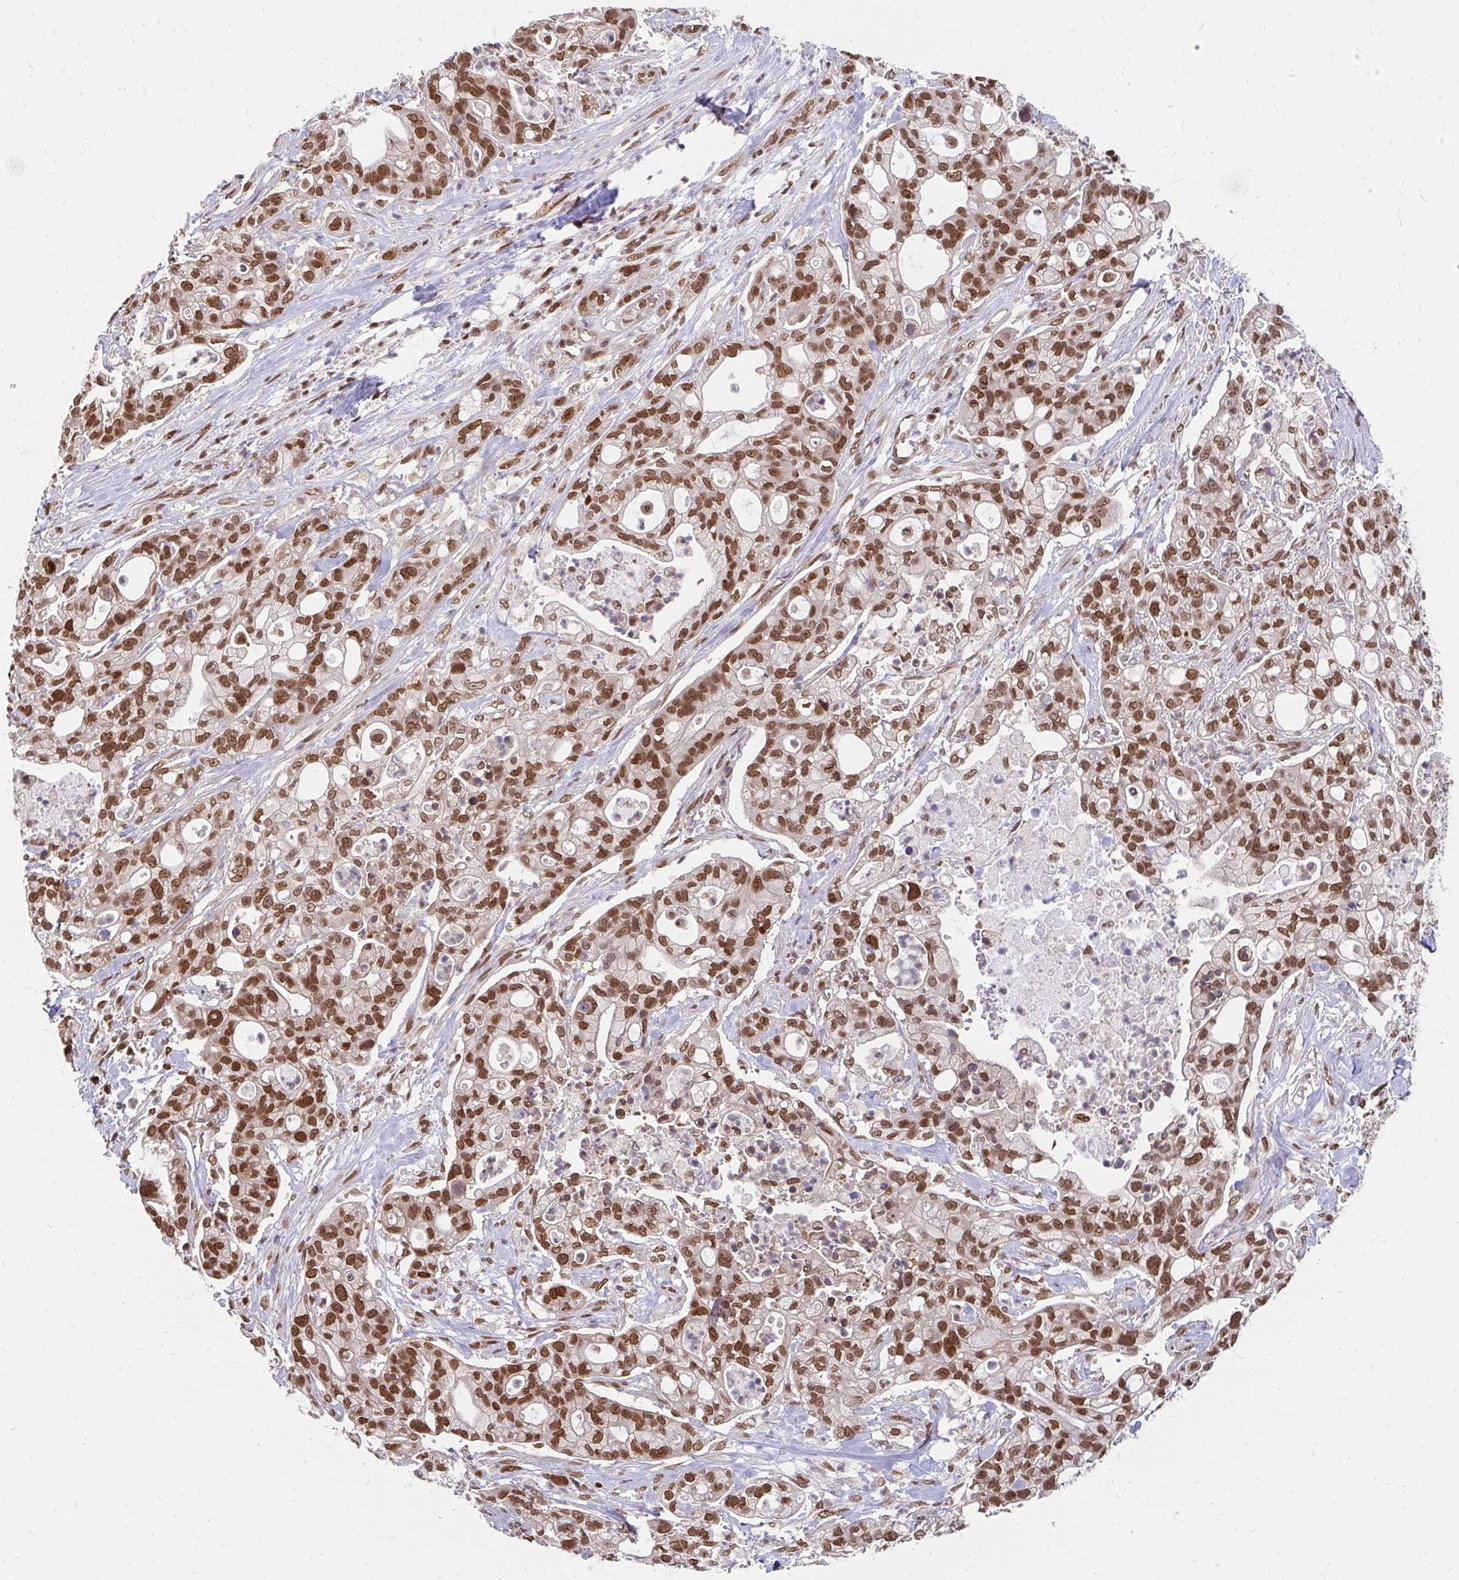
{"staining": {"intensity": "moderate", "quantity": ">75%", "location": "cytoplasmic/membranous,nuclear"}, "tissue": "pancreatic cancer", "cell_type": "Tumor cells", "image_type": "cancer", "snomed": [{"axis": "morphology", "description": "Adenocarcinoma, NOS"}, {"axis": "topography", "description": "Pancreas"}], "caption": "Pancreatic adenocarcinoma stained with immunohistochemistry exhibits moderate cytoplasmic/membranous and nuclear positivity in about >75% of tumor cells. (Brightfield microscopy of DAB IHC at high magnification).", "gene": "XPO1", "patient": {"sex": "female", "age": 69}}